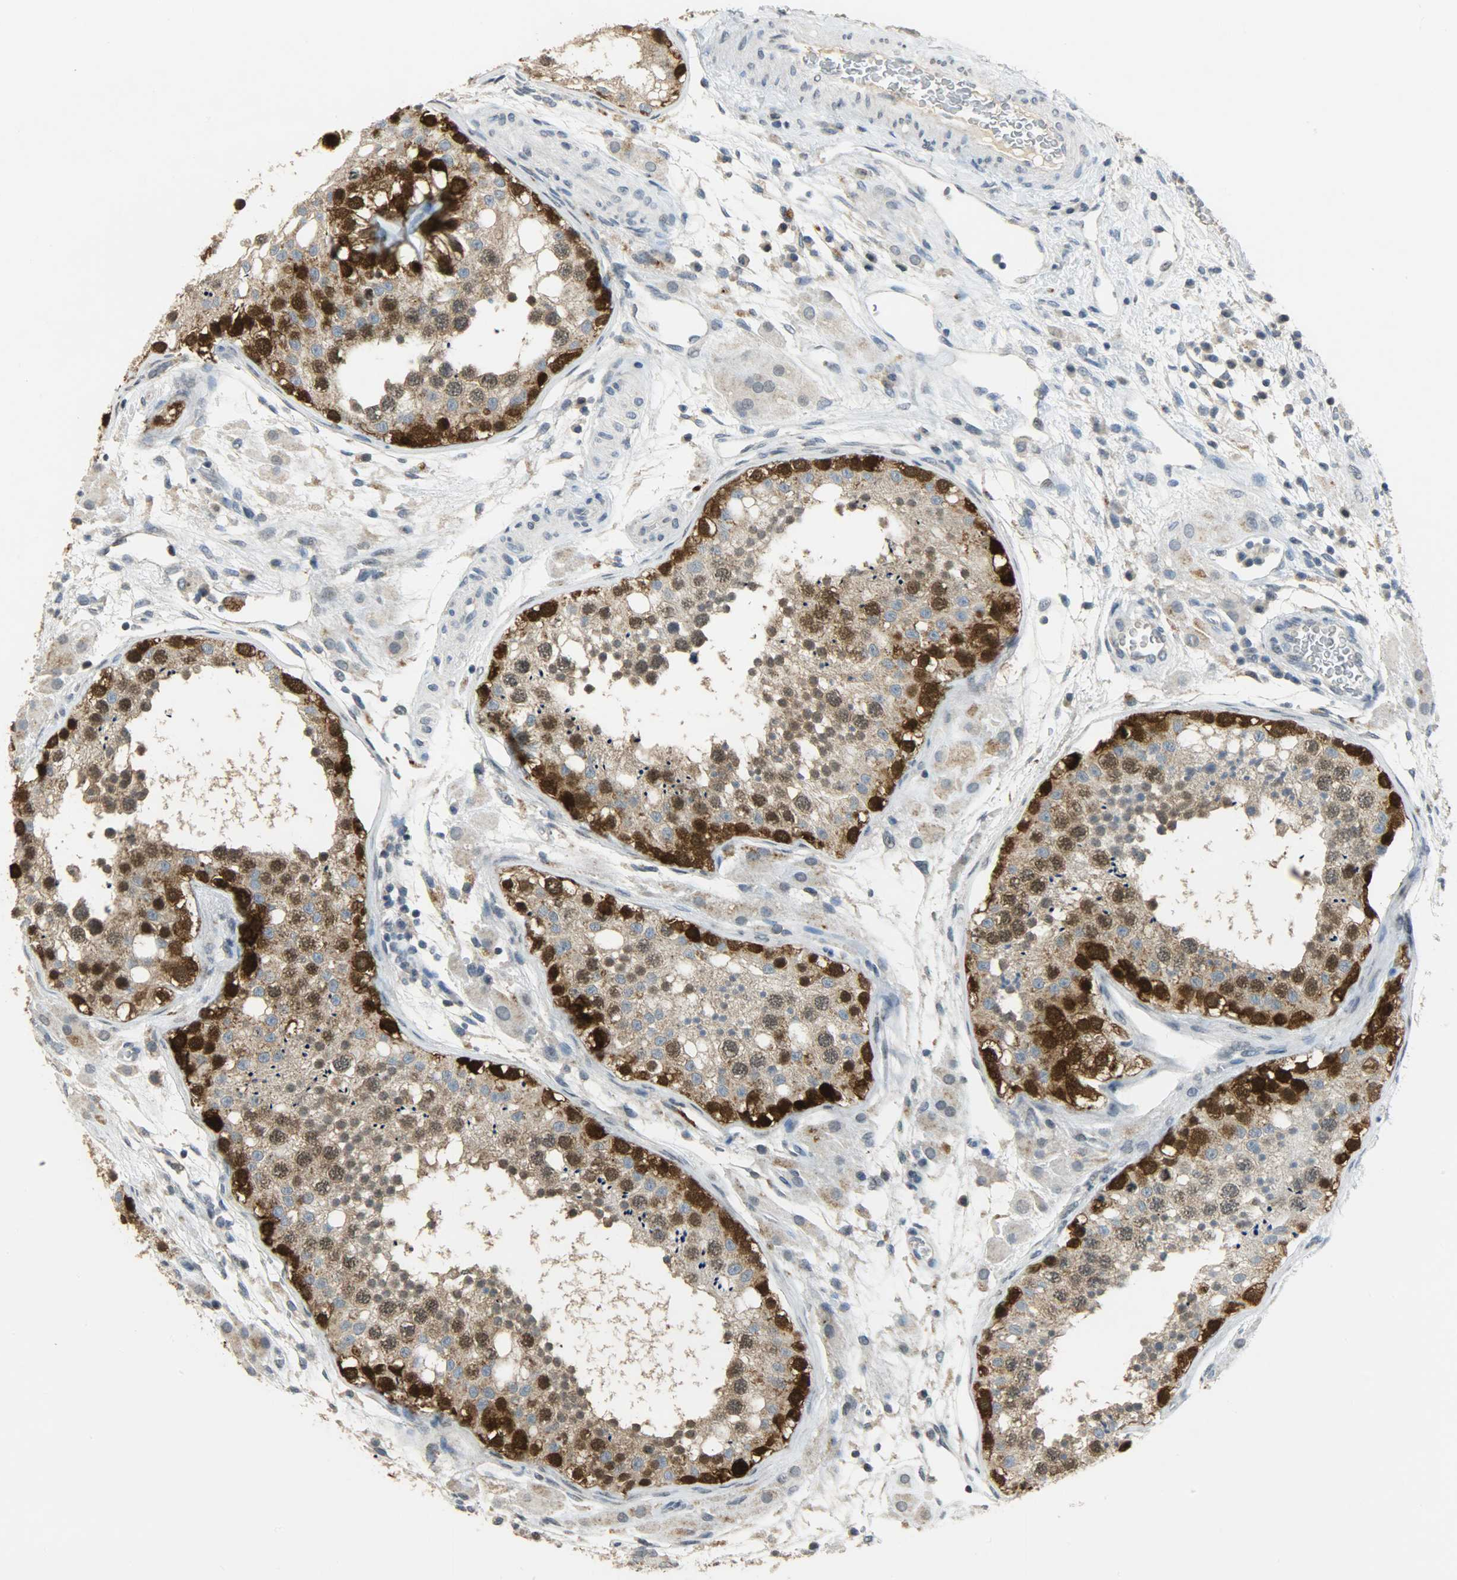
{"staining": {"intensity": "strong", "quantity": "25%-75%", "location": "nuclear"}, "tissue": "testis", "cell_type": "Cells in seminiferous ducts", "image_type": "normal", "snomed": [{"axis": "morphology", "description": "Normal tissue, NOS"}, {"axis": "topography", "description": "Testis"}], "caption": "High-magnification brightfield microscopy of normal testis stained with DAB (3,3'-diaminobenzidine) (brown) and counterstained with hematoxylin (blue). cells in seminiferous ducts exhibit strong nuclear staining is present in about25%-75% of cells.", "gene": "DNAJB6", "patient": {"sex": "male", "age": 26}}